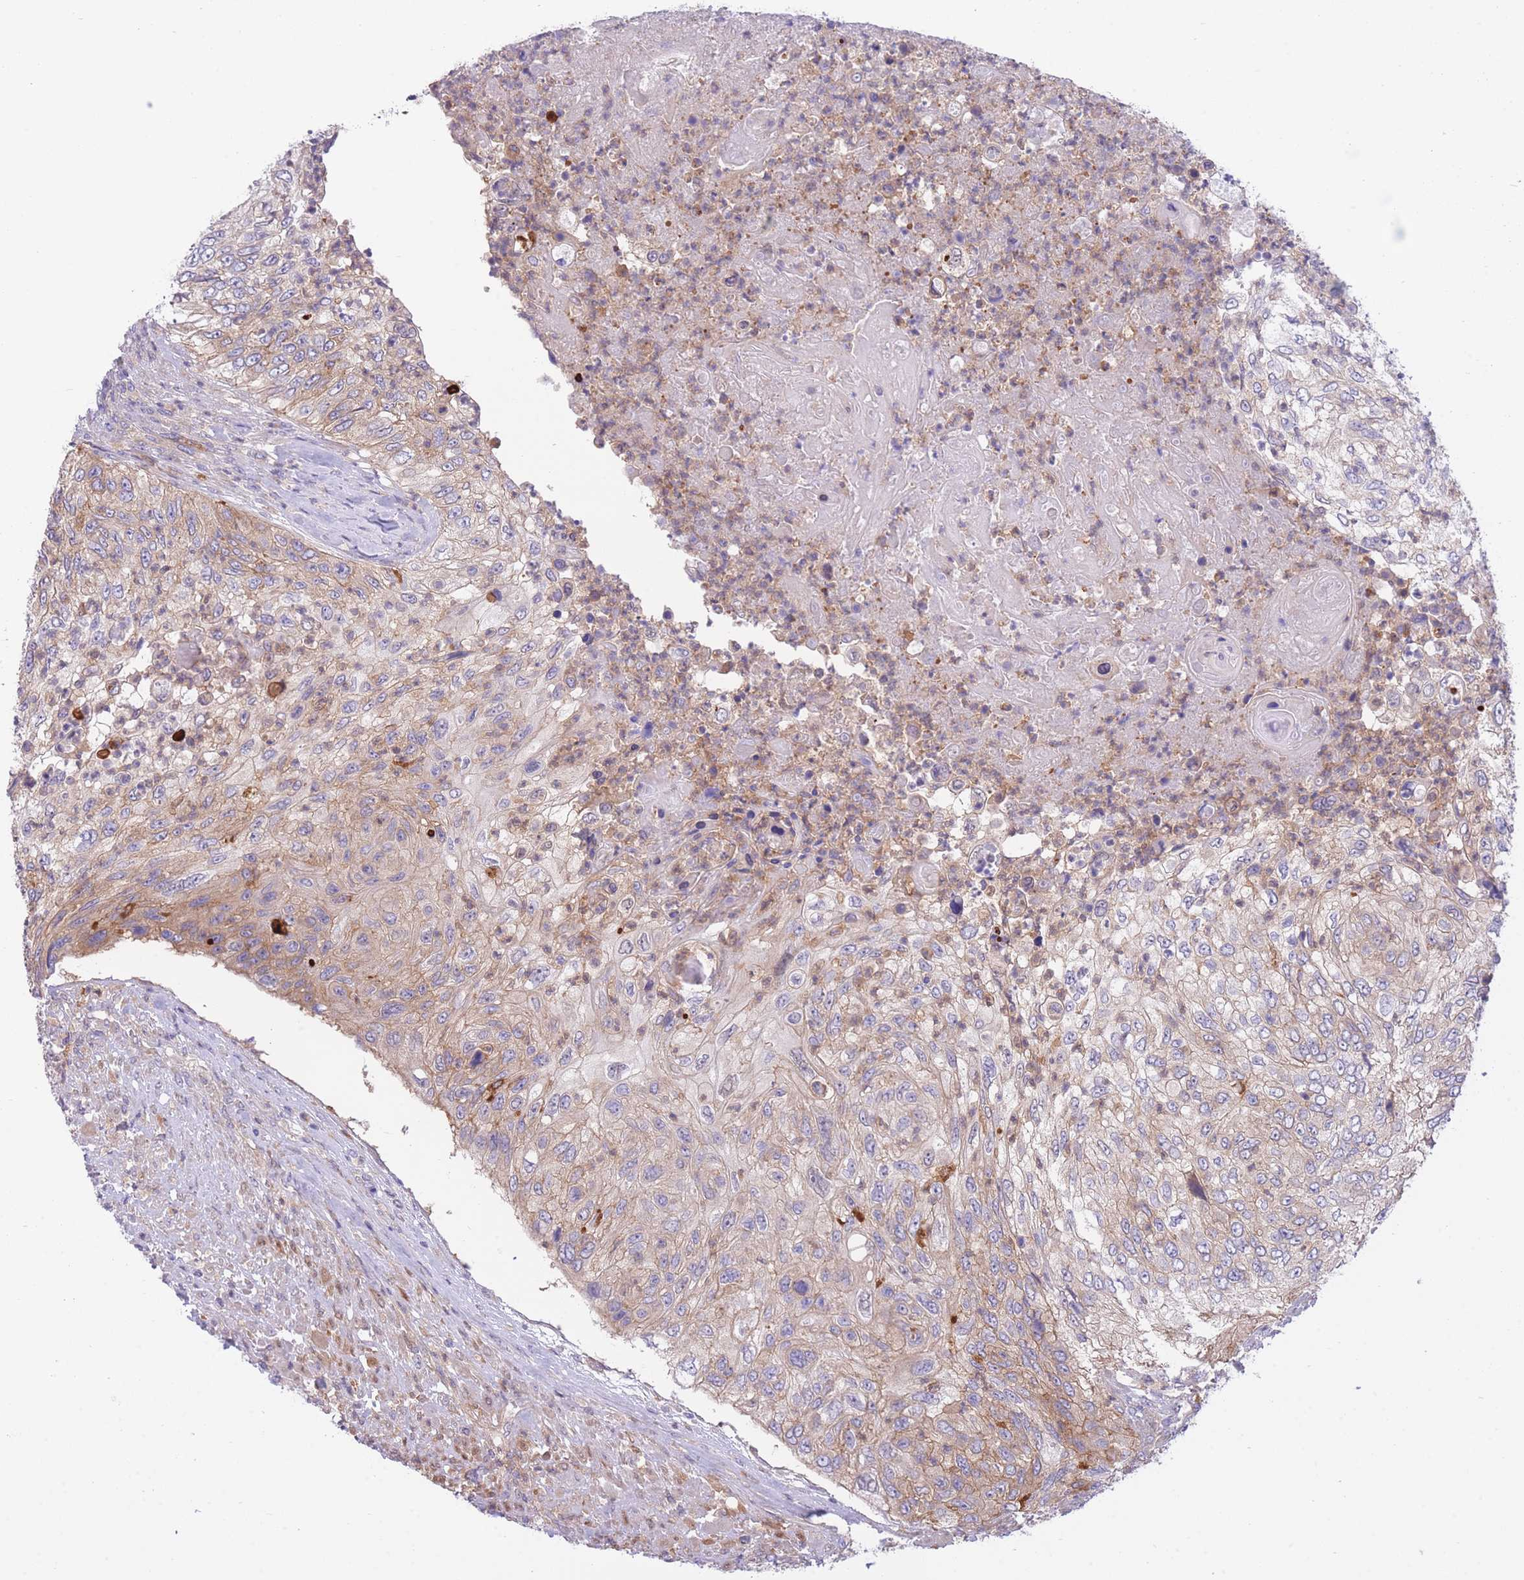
{"staining": {"intensity": "weak", "quantity": "25%-75%", "location": "cytoplasmic/membranous"}, "tissue": "urothelial cancer", "cell_type": "Tumor cells", "image_type": "cancer", "snomed": [{"axis": "morphology", "description": "Urothelial carcinoma, High grade"}, {"axis": "topography", "description": "Urinary bladder"}], "caption": "Approximately 25%-75% of tumor cells in urothelial cancer reveal weak cytoplasmic/membranous protein positivity as visualized by brown immunohistochemical staining.", "gene": "NAMPT", "patient": {"sex": "female", "age": 60}}